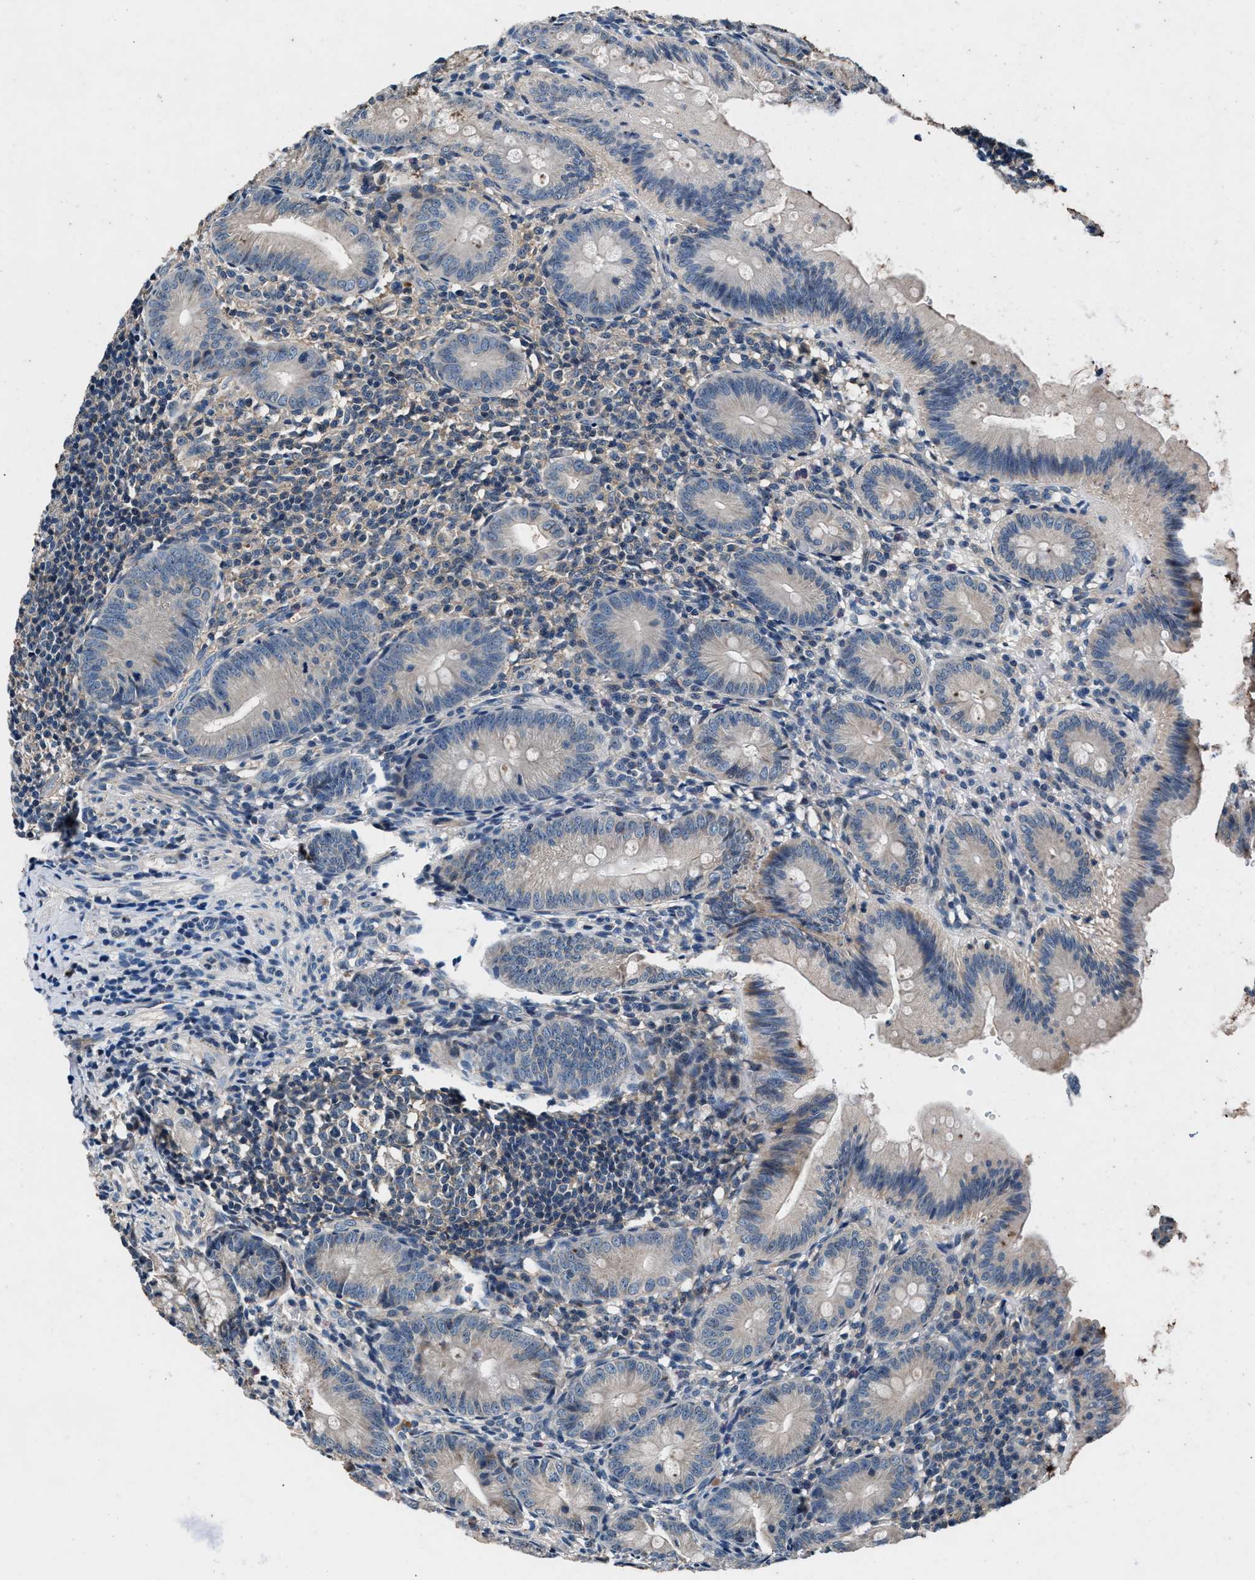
{"staining": {"intensity": "negative", "quantity": "none", "location": "none"}, "tissue": "appendix", "cell_type": "Glandular cells", "image_type": "normal", "snomed": [{"axis": "morphology", "description": "Normal tissue, NOS"}, {"axis": "topography", "description": "Appendix"}], "caption": "This is an immunohistochemistry photomicrograph of unremarkable appendix. There is no positivity in glandular cells.", "gene": "DENND6B", "patient": {"sex": "male", "age": 1}}